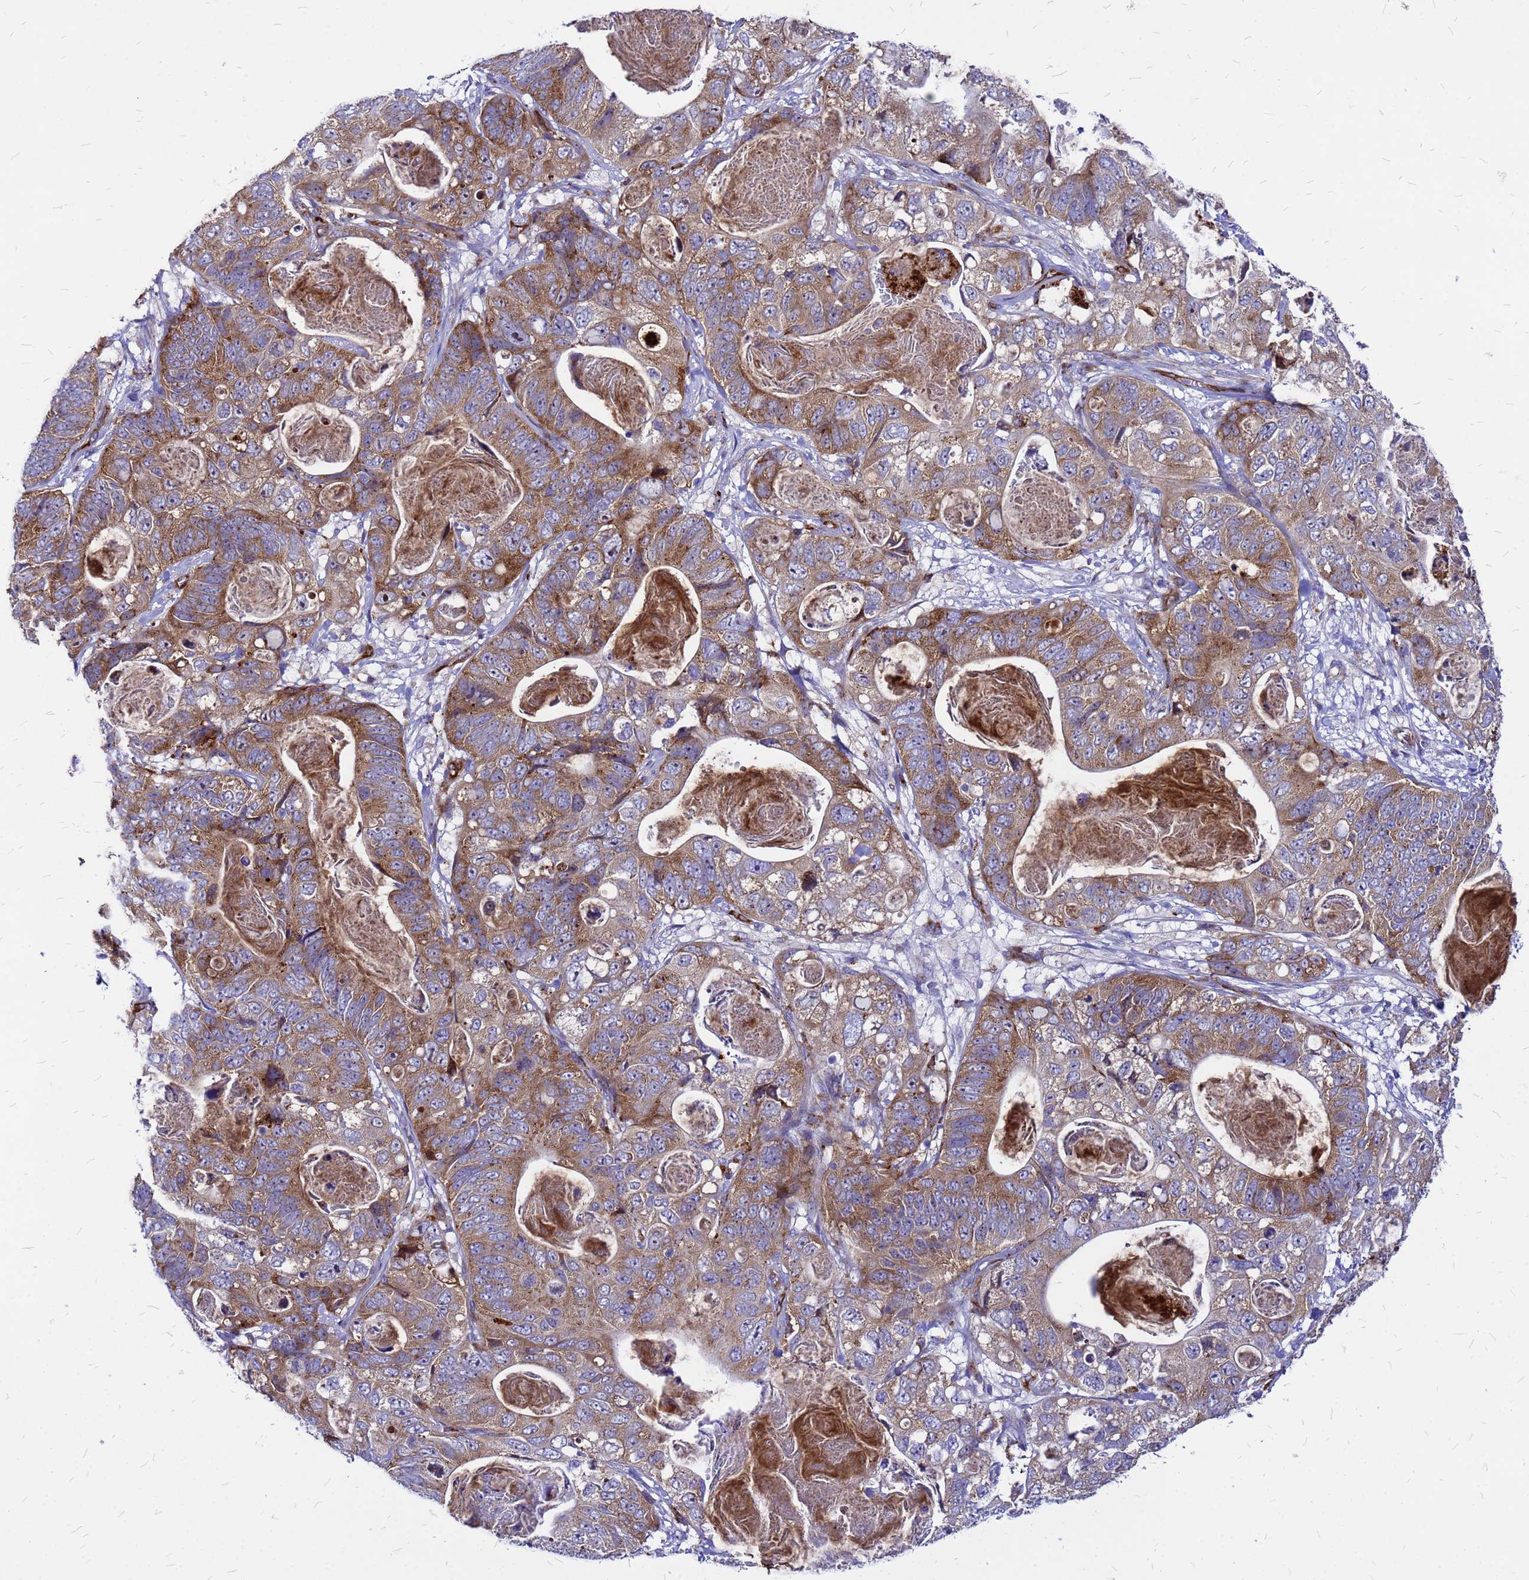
{"staining": {"intensity": "moderate", "quantity": ">75%", "location": "cytoplasmic/membranous"}, "tissue": "stomach cancer", "cell_type": "Tumor cells", "image_type": "cancer", "snomed": [{"axis": "morphology", "description": "Normal tissue, NOS"}, {"axis": "morphology", "description": "Adenocarcinoma, NOS"}, {"axis": "topography", "description": "Stomach"}], "caption": "Protein staining shows moderate cytoplasmic/membranous staining in about >75% of tumor cells in stomach adenocarcinoma.", "gene": "NOSTRIN", "patient": {"sex": "female", "age": 89}}